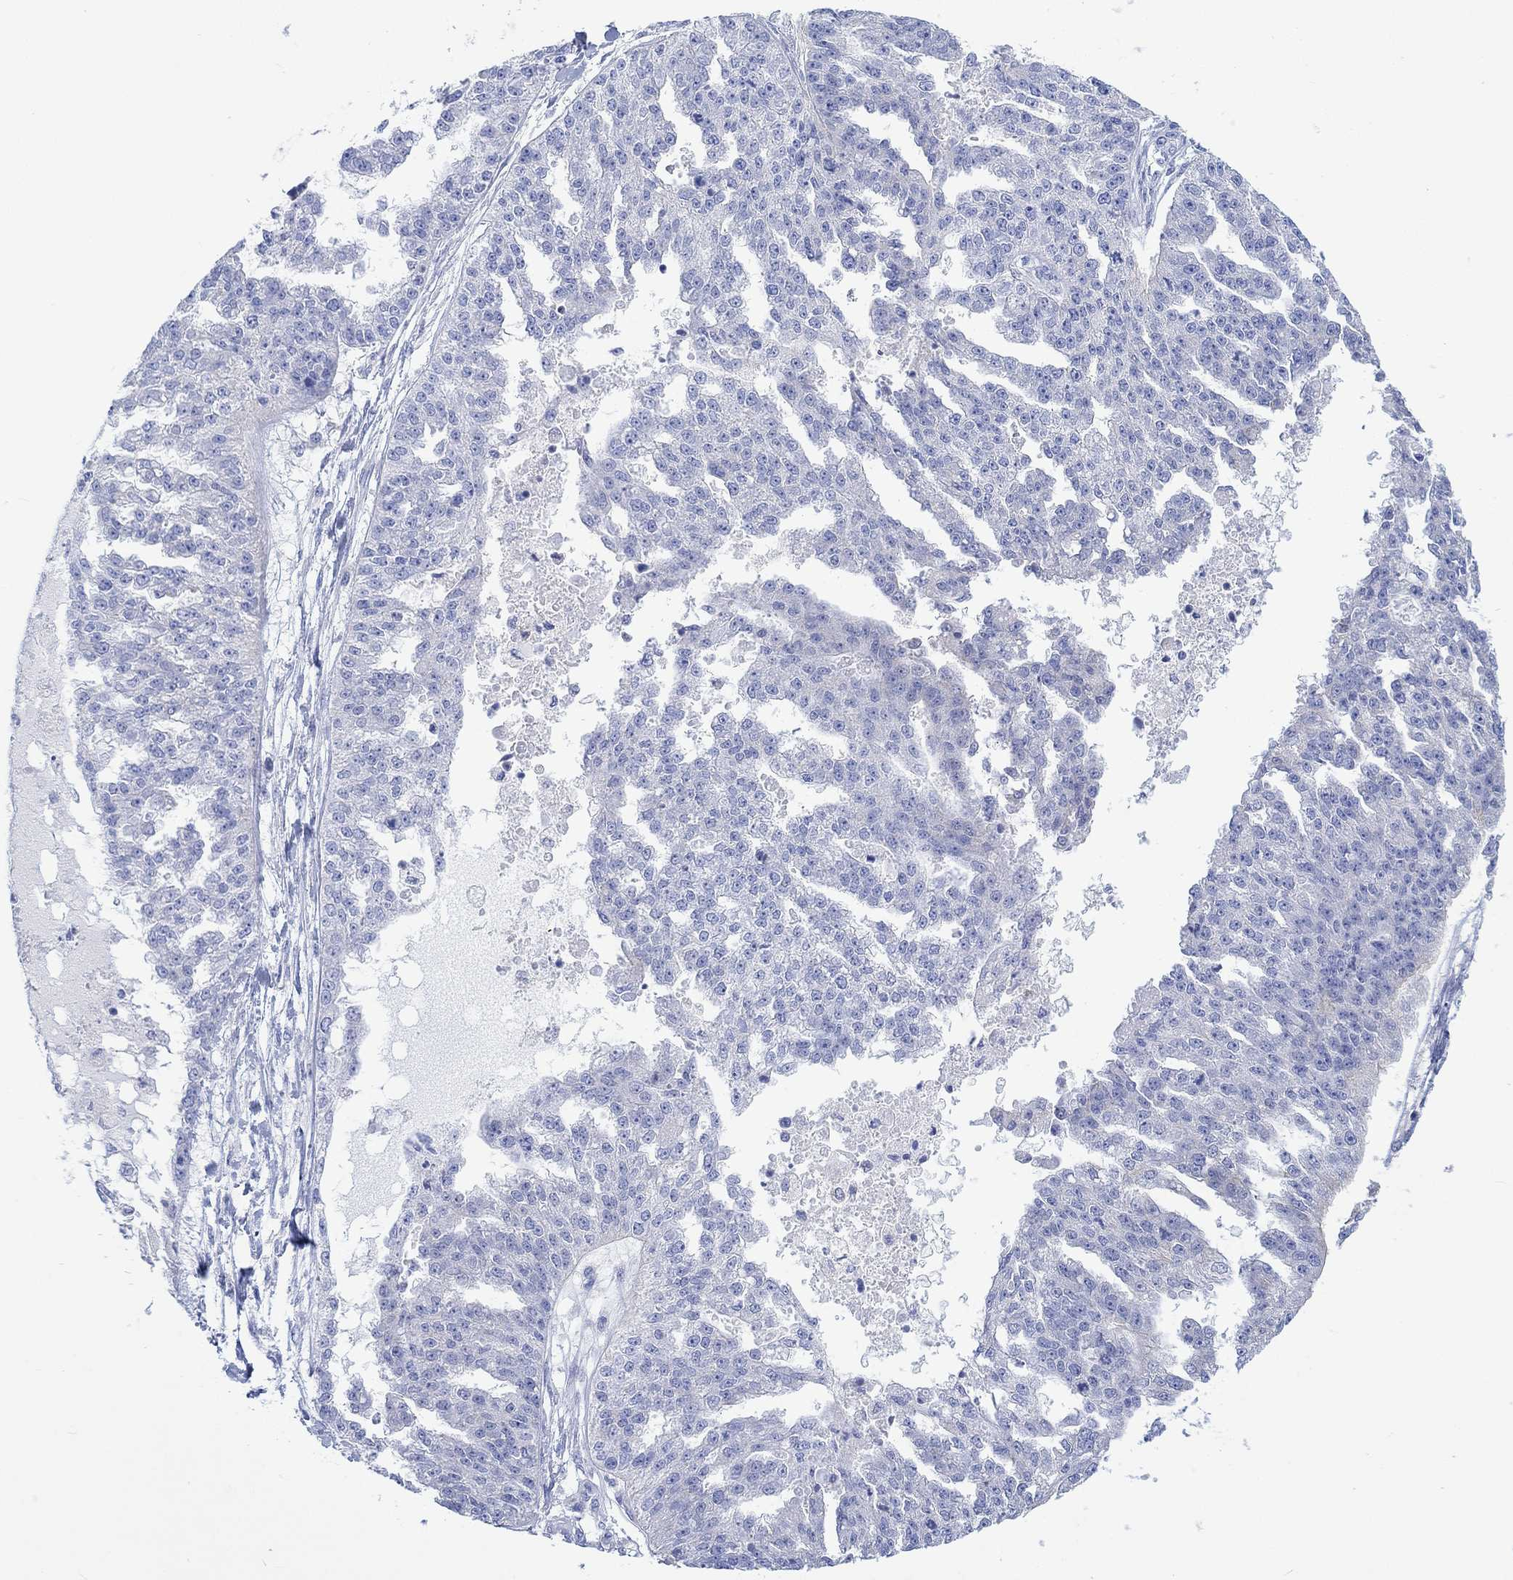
{"staining": {"intensity": "negative", "quantity": "none", "location": "none"}, "tissue": "ovarian cancer", "cell_type": "Tumor cells", "image_type": "cancer", "snomed": [{"axis": "morphology", "description": "Cystadenocarcinoma, serous, NOS"}, {"axis": "topography", "description": "Ovary"}], "caption": "Serous cystadenocarcinoma (ovarian) was stained to show a protein in brown. There is no significant positivity in tumor cells. (IHC, brightfield microscopy, high magnification).", "gene": "REEP6", "patient": {"sex": "female", "age": 58}}